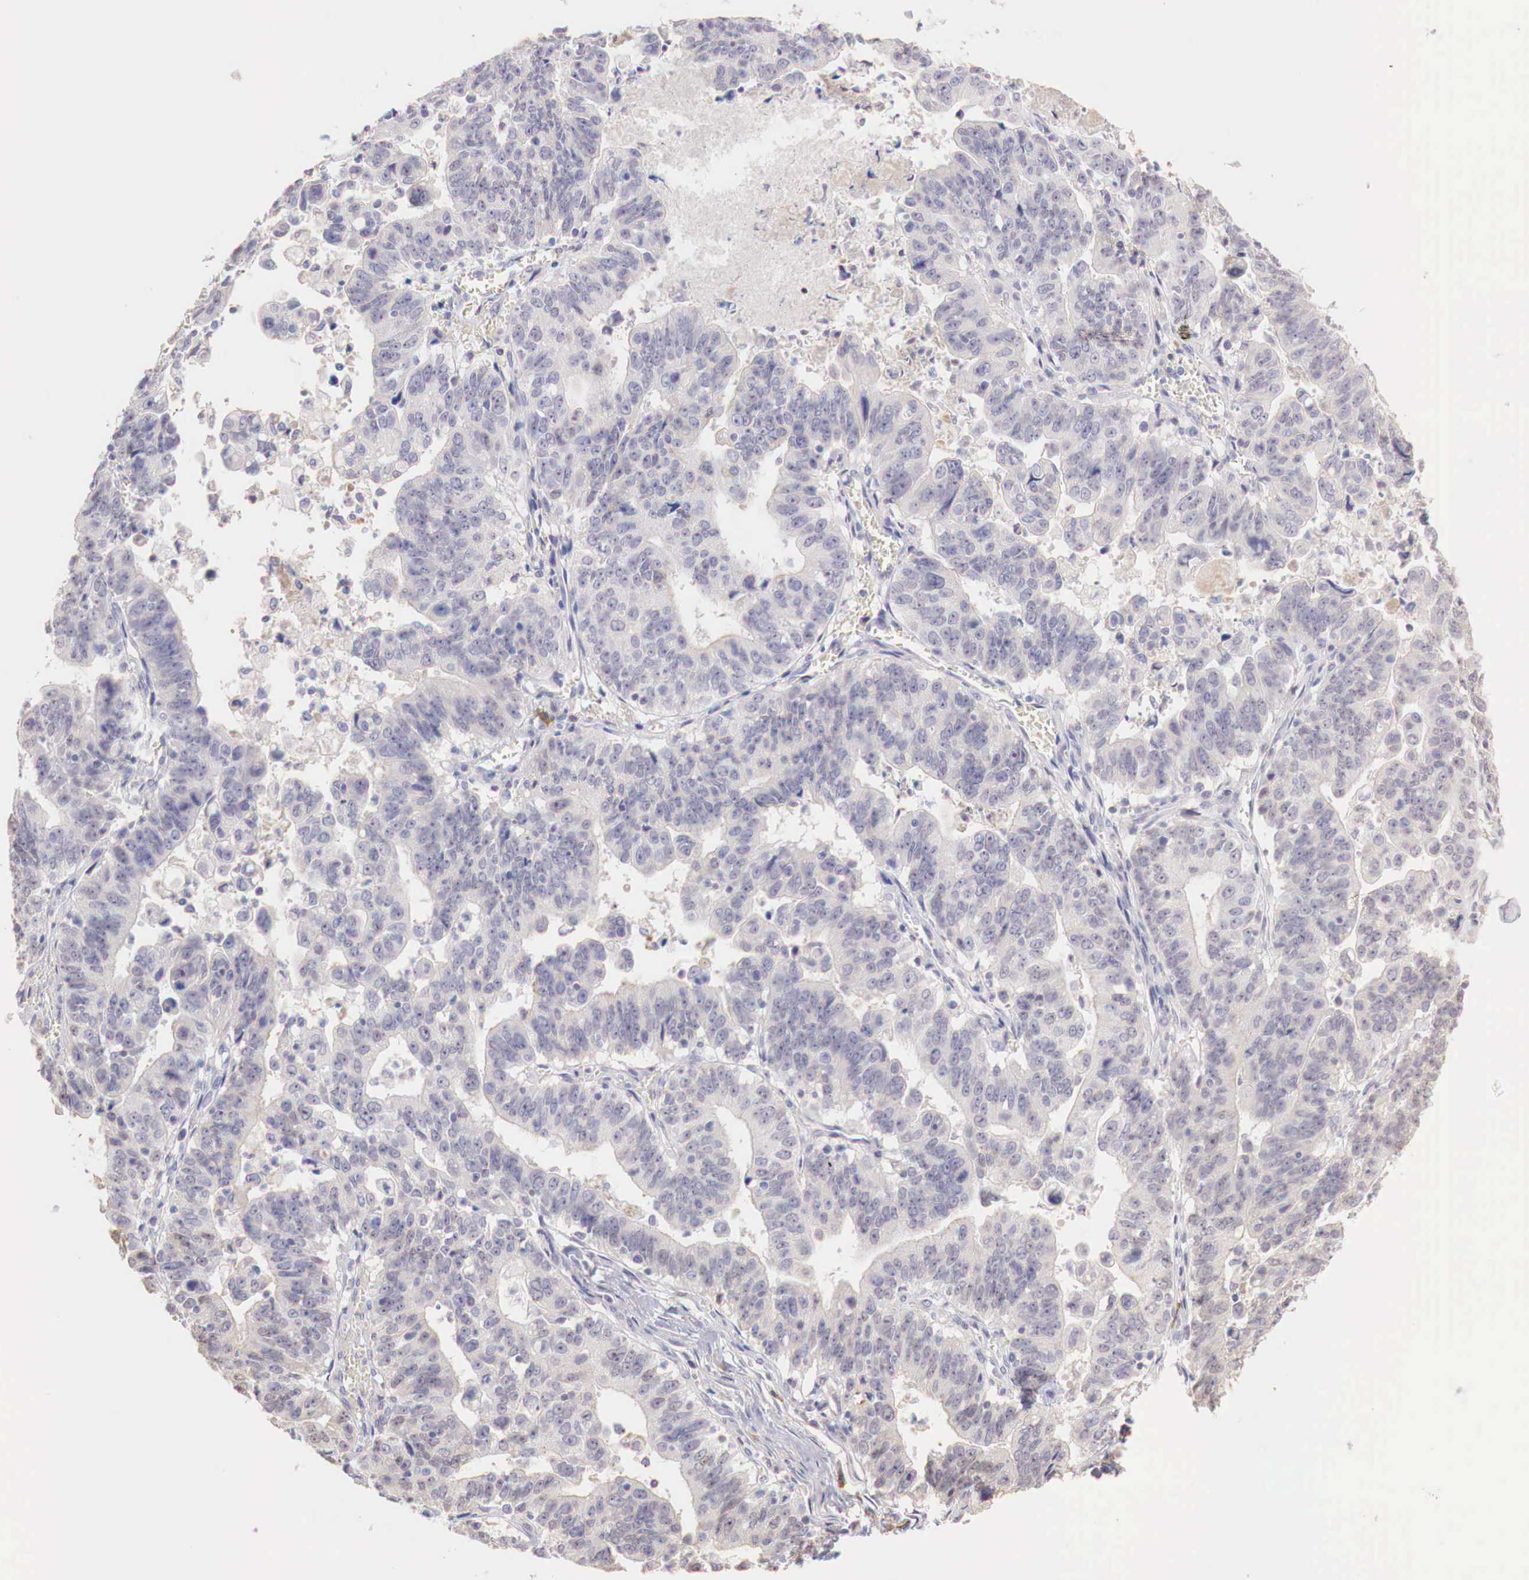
{"staining": {"intensity": "negative", "quantity": "none", "location": "none"}, "tissue": "stomach cancer", "cell_type": "Tumor cells", "image_type": "cancer", "snomed": [{"axis": "morphology", "description": "Adenocarcinoma, NOS"}, {"axis": "topography", "description": "Stomach, upper"}], "caption": "Protein analysis of stomach adenocarcinoma demonstrates no significant staining in tumor cells. (Brightfield microscopy of DAB immunohistochemistry (IHC) at high magnification).", "gene": "XPNPEP2", "patient": {"sex": "female", "age": 50}}